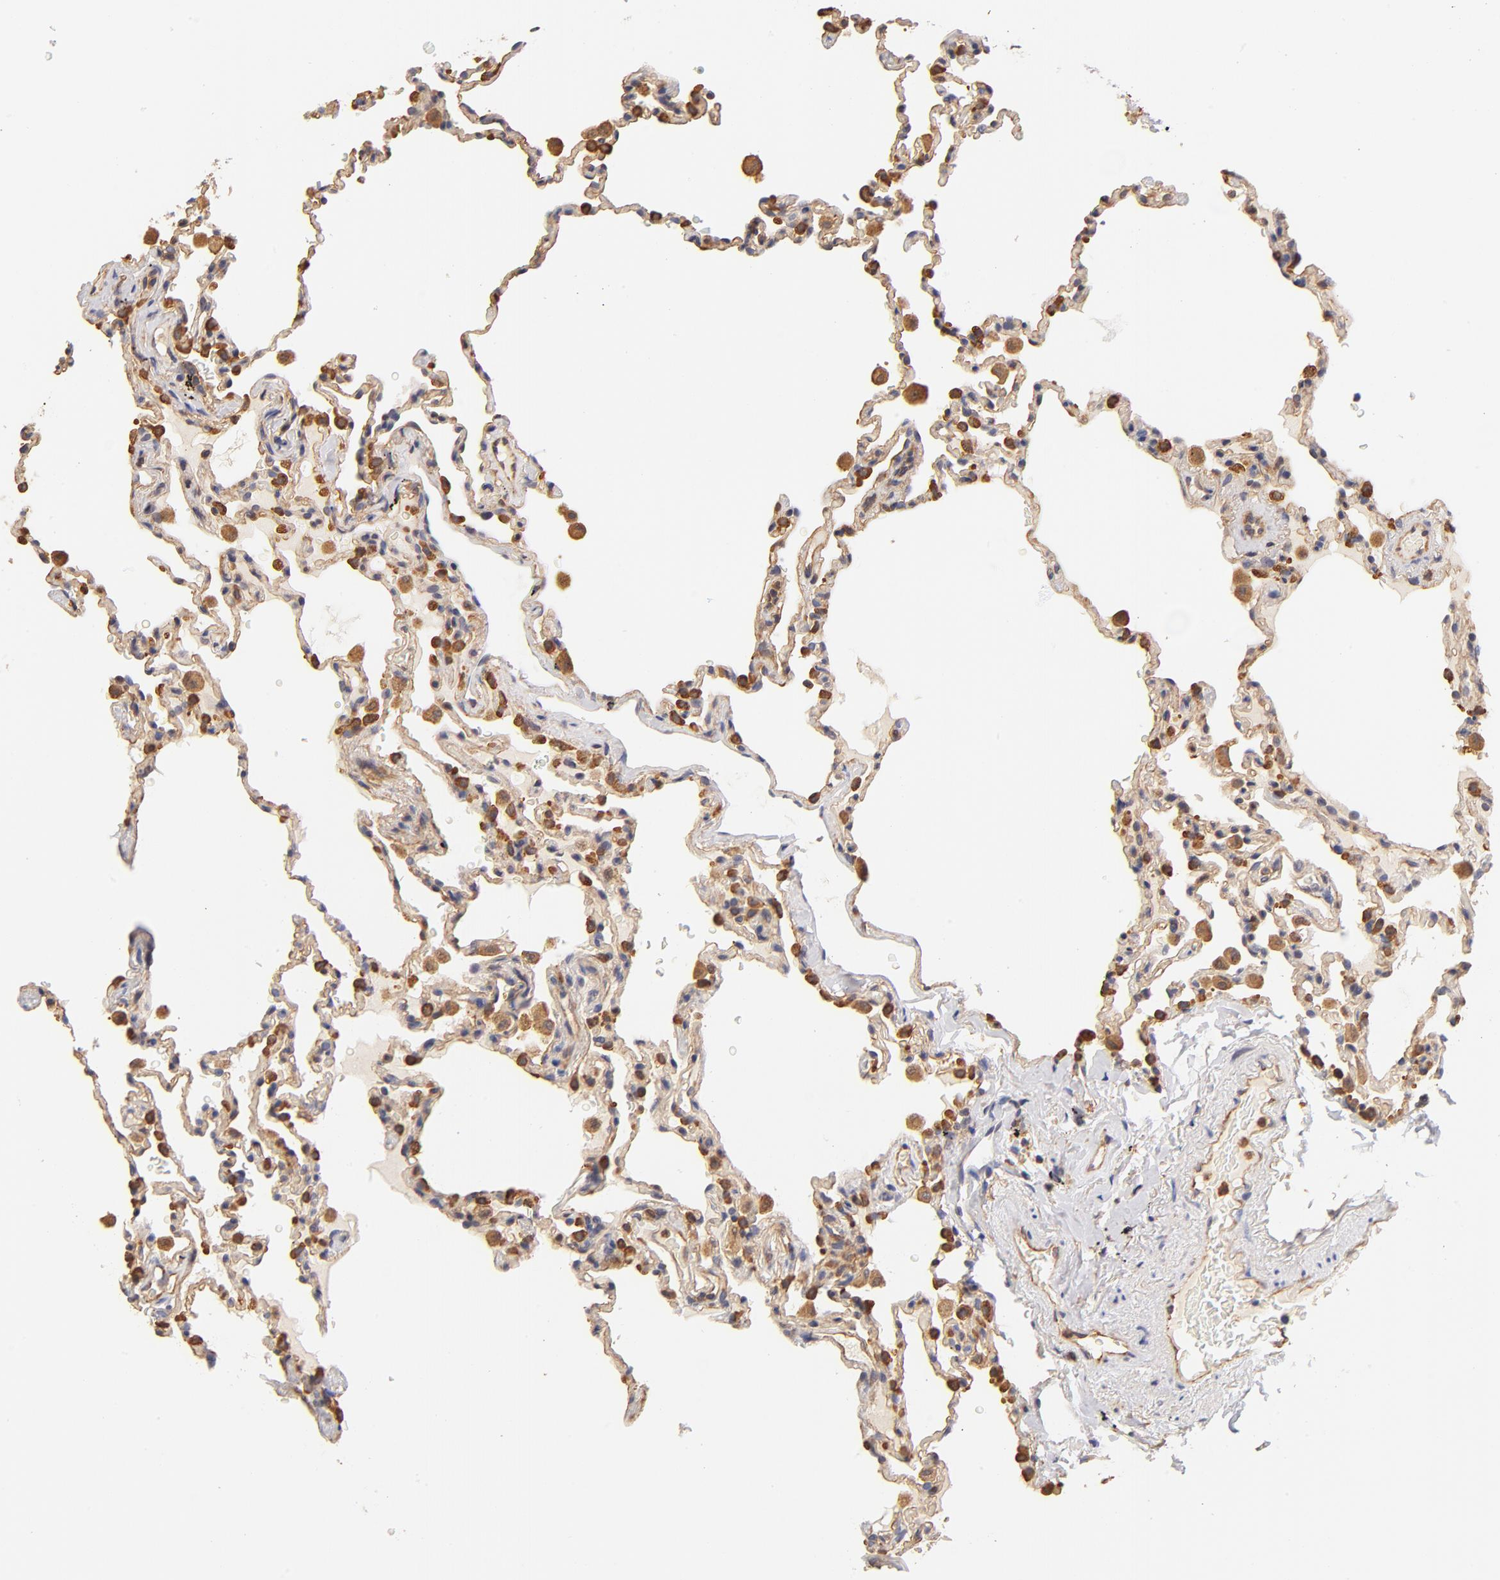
{"staining": {"intensity": "weak", "quantity": "25%-75%", "location": "cytoplasmic/membranous"}, "tissue": "lung", "cell_type": "Alveolar cells", "image_type": "normal", "snomed": [{"axis": "morphology", "description": "Normal tissue, NOS"}, {"axis": "topography", "description": "Lung"}], "caption": "A brown stain labels weak cytoplasmic/membranous staining of a protein in alveolar cells of unremarkable lung.", "gene": "FCMR", "patient": {"sex": "male", "age": 59}}